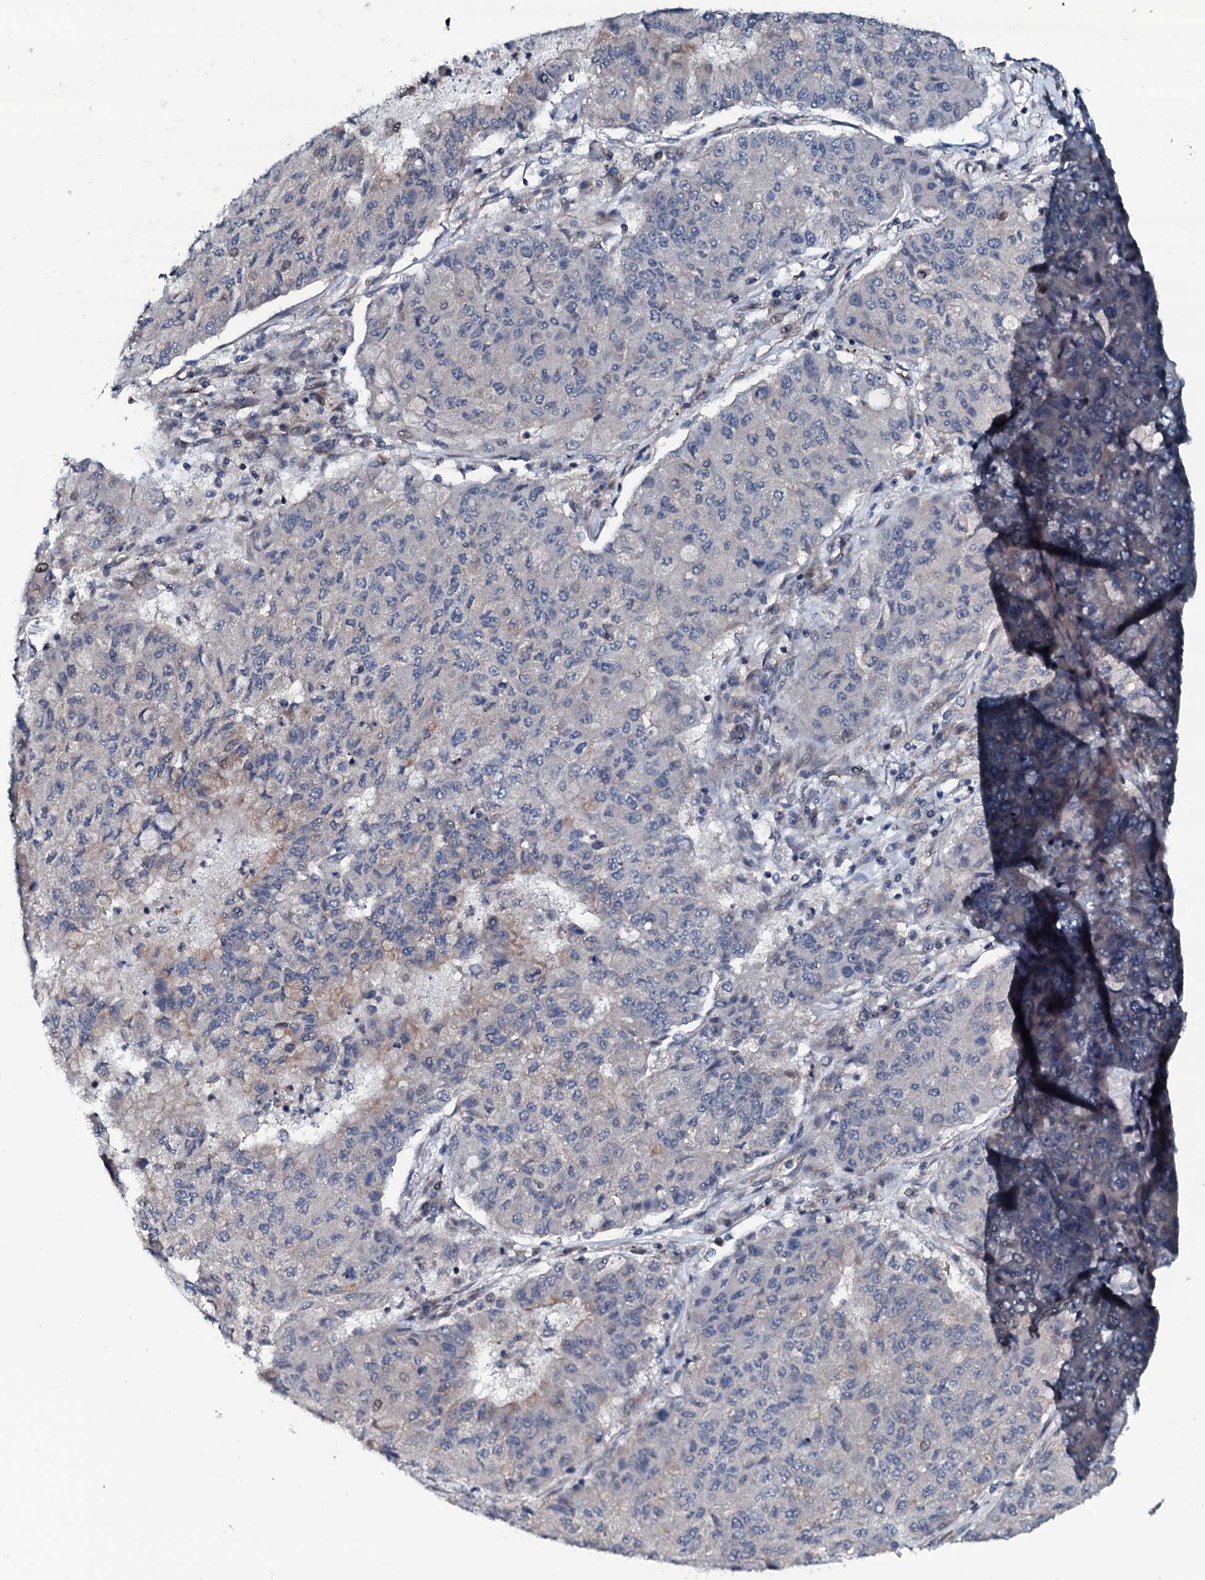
{"staining": {"intensity": "negative", "quantity": "none", "location": "none"}, "tissue": "lung cancer", "cell_type": "Tumor cells", "image_type": "cancer", "snomed": [{"axis": "morphology", "description": "Squamous cell carcinoma, NOS"}, {"axis": "topography", "description": "Lung"}], "caption": "This is an immunohistochemistry (IHC) photomicrograph of human lung squamous cell carcinoma. There is no expression in tumor cells.", "gene": "OGFOD2", "patient": {"sex": "male", "age": 74}}